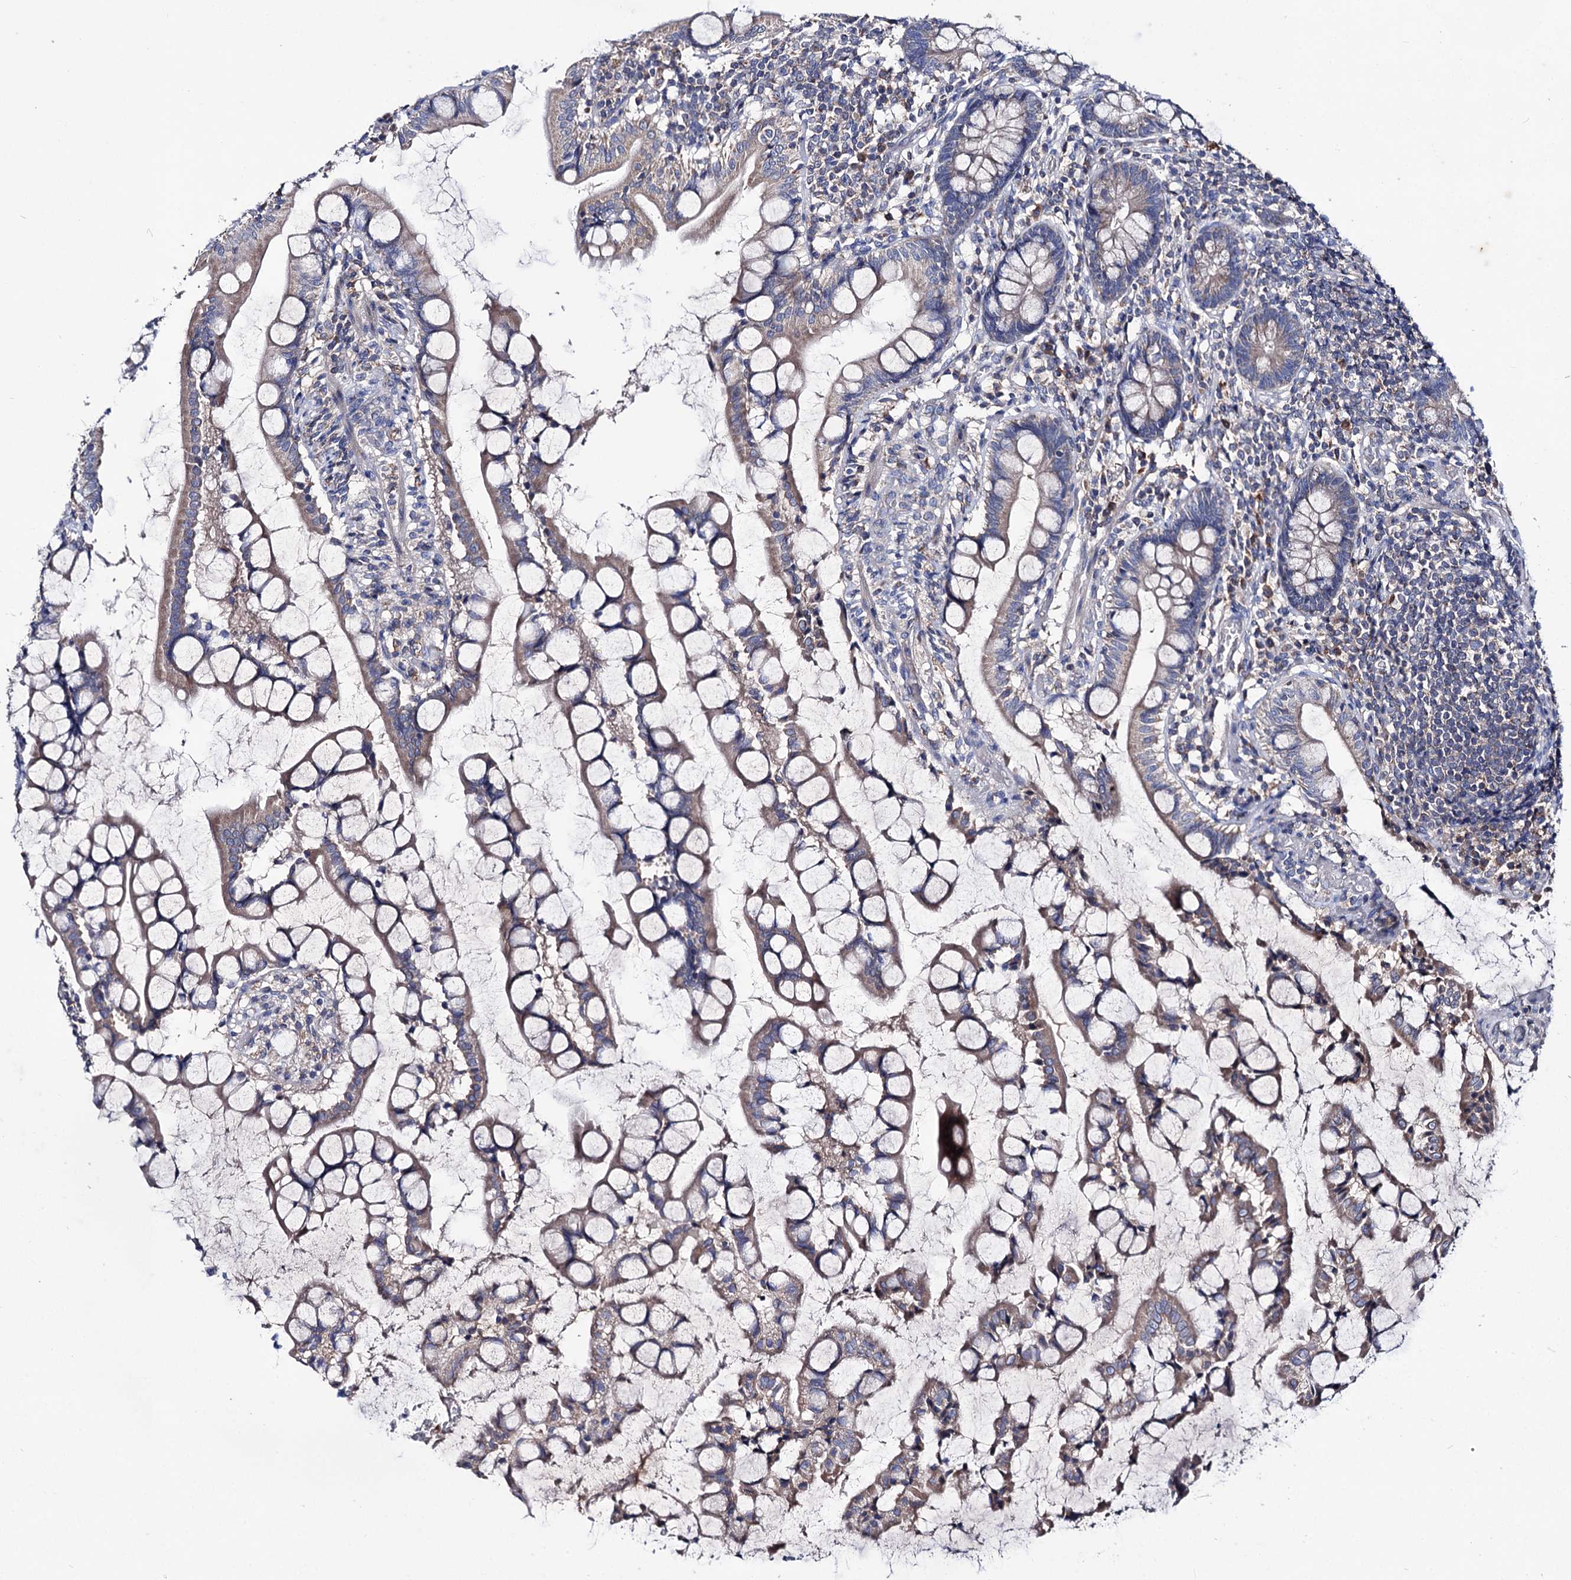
{"staining": {"intensity": "weak", "quantity": "25%-75%", "location": "cytoplasmic/membranous"}, "tissue": "small intestine", "cell_type": "Glandular cells", "image_type": "normal", "snomed": [{"axis": "morphology", "description": "Normal tissue, NOS"}, {"axis": "topography", "description": "Small intestine"}], "caption": "Immunohistochemistry (IHC) image of unremarkable small intestine: human small intestine stained using immunohistochemistry (IHC) exhibits low levels of weak protein expression localized specifically in the cytoplasmic/membranous of glandular cells, appearing as a cytoplasmic/membranous brown color.", "gene": "CLPB", "patient": {"sex": "male", "age": 52}}